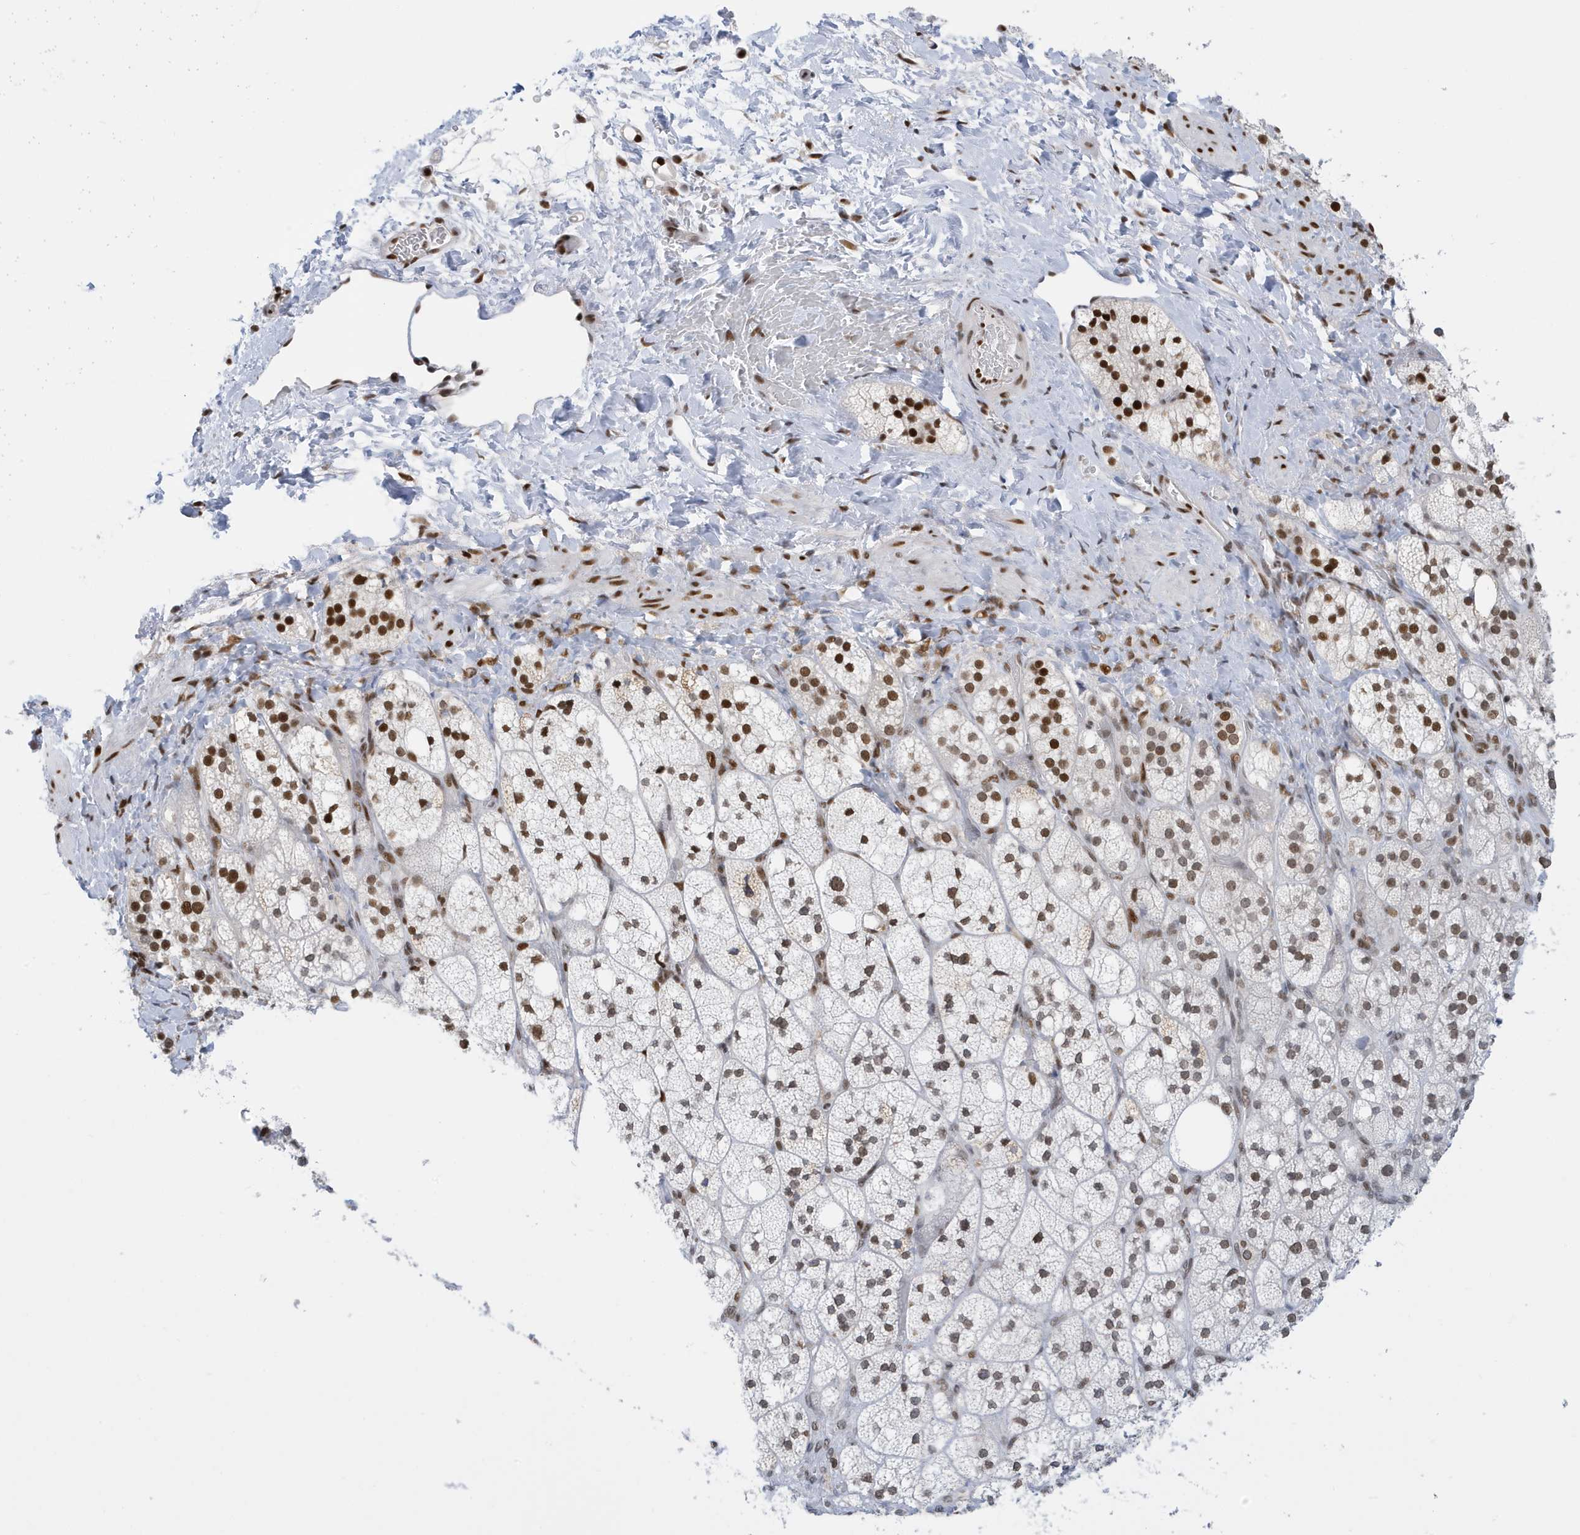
{"staining": {"intensity": "moderate", "quantity": ">75%", "location": "nuclear"}, "tissue": "adrenal gland", "cell_type": "Glandular cells", "image_type": "normal", "snomed": [{"axis": "morphology", "description": "Normal tissue, NOS"}, {"axis": "topography", "description": "Adrenal gland"}], "caption": "Protein analysis of unremarkable adrenal gland exhibits moderate nuclear expression in approximately >75% of glandular cells.", "gene": "PCYT1A", "patient": {"sex": "male", "age": 61}}